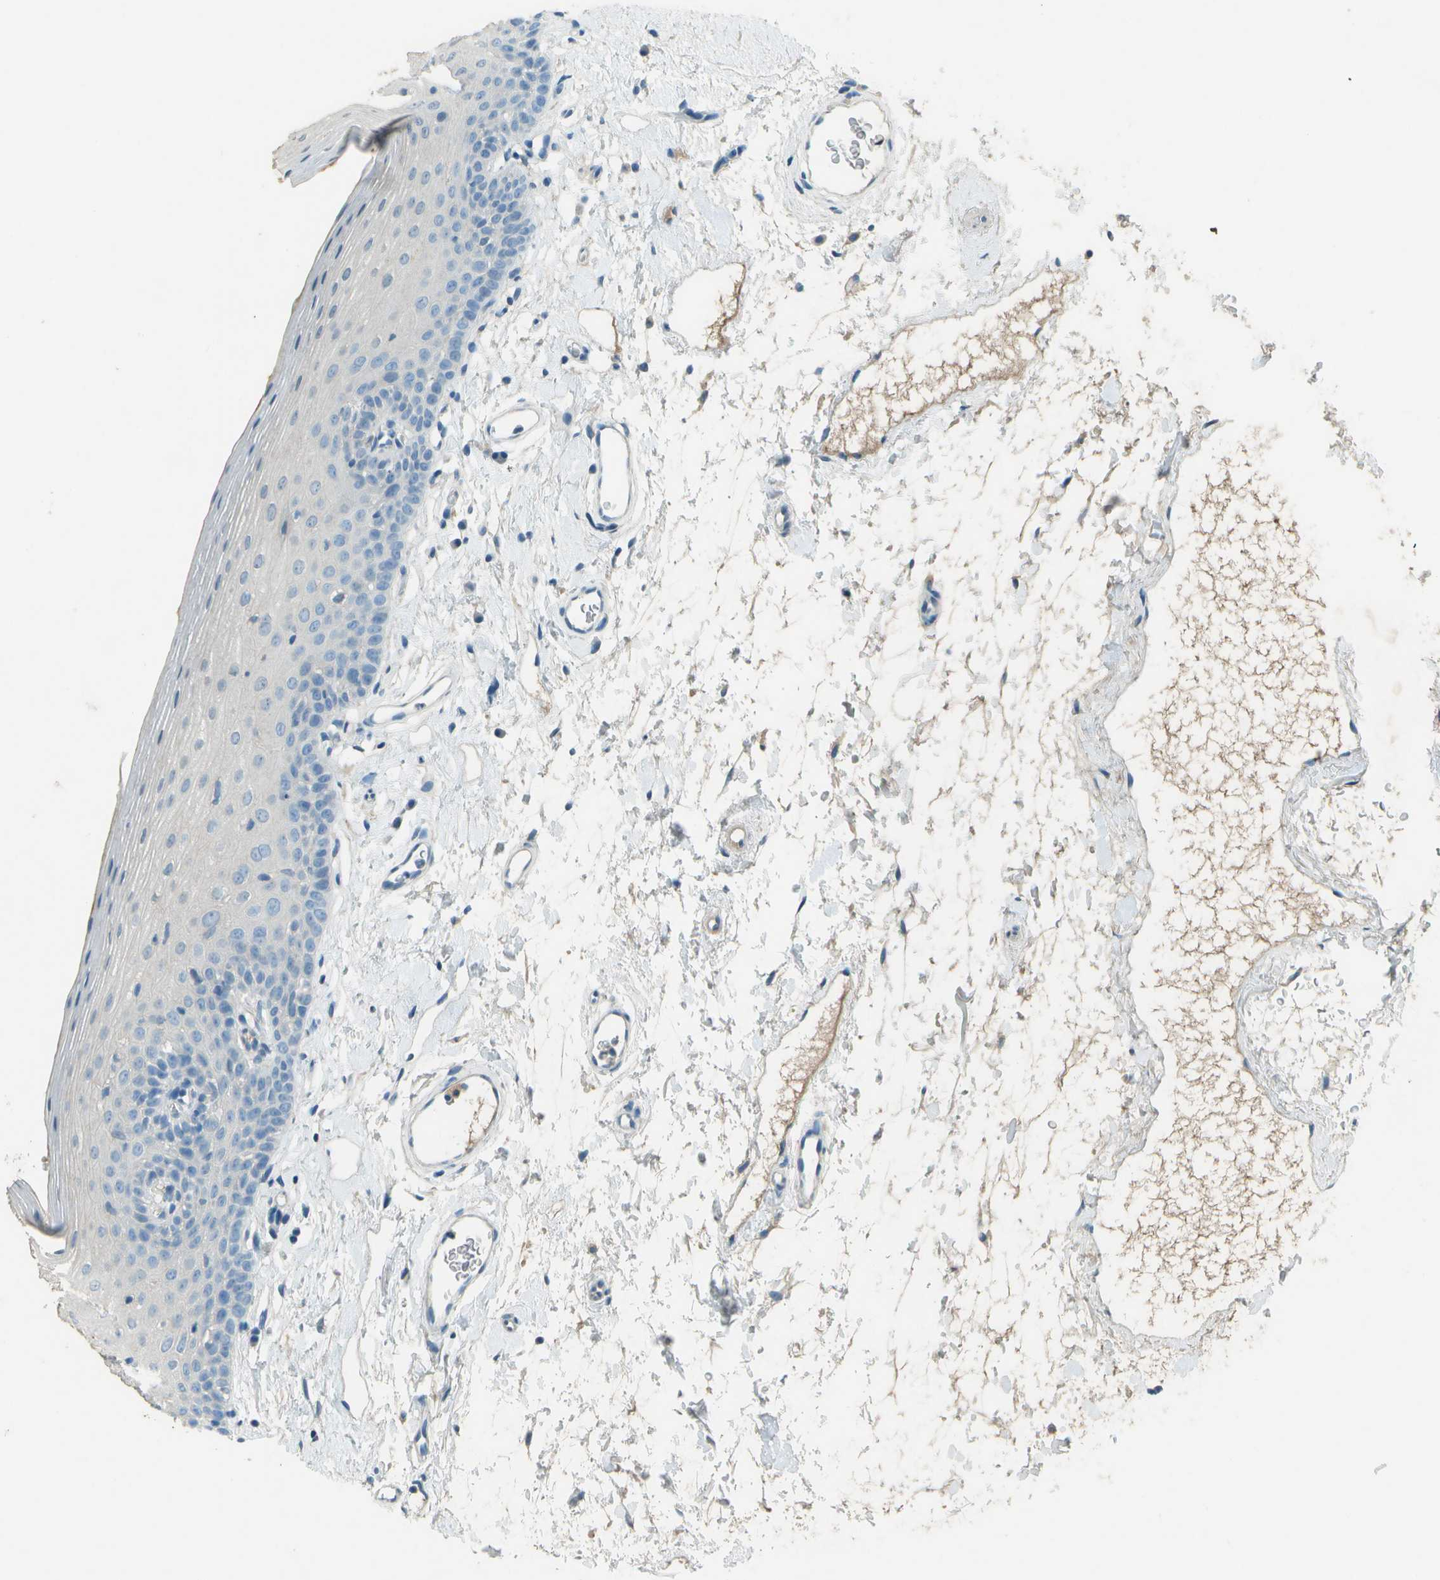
{"staining": {"intensity": "negative", "quantity": "none", "location": "none"}, "tissue": "oral mucosa", "cell_type": "Squamous epithelial cells", "image_type": "normal", "snomed": [{"axis": "morphology", "description": "Normal tissue, NOS"}, {"axis": "topography", "description": "Oral tissue"}], "caption": "An immunohistochemistry histopathology image of normal oral mucosa is shown. There is no staining in squamous epithelial cells of oral mucosa.", "gene": "LGI2", "patient": {"sex": "male", "age": 66}}